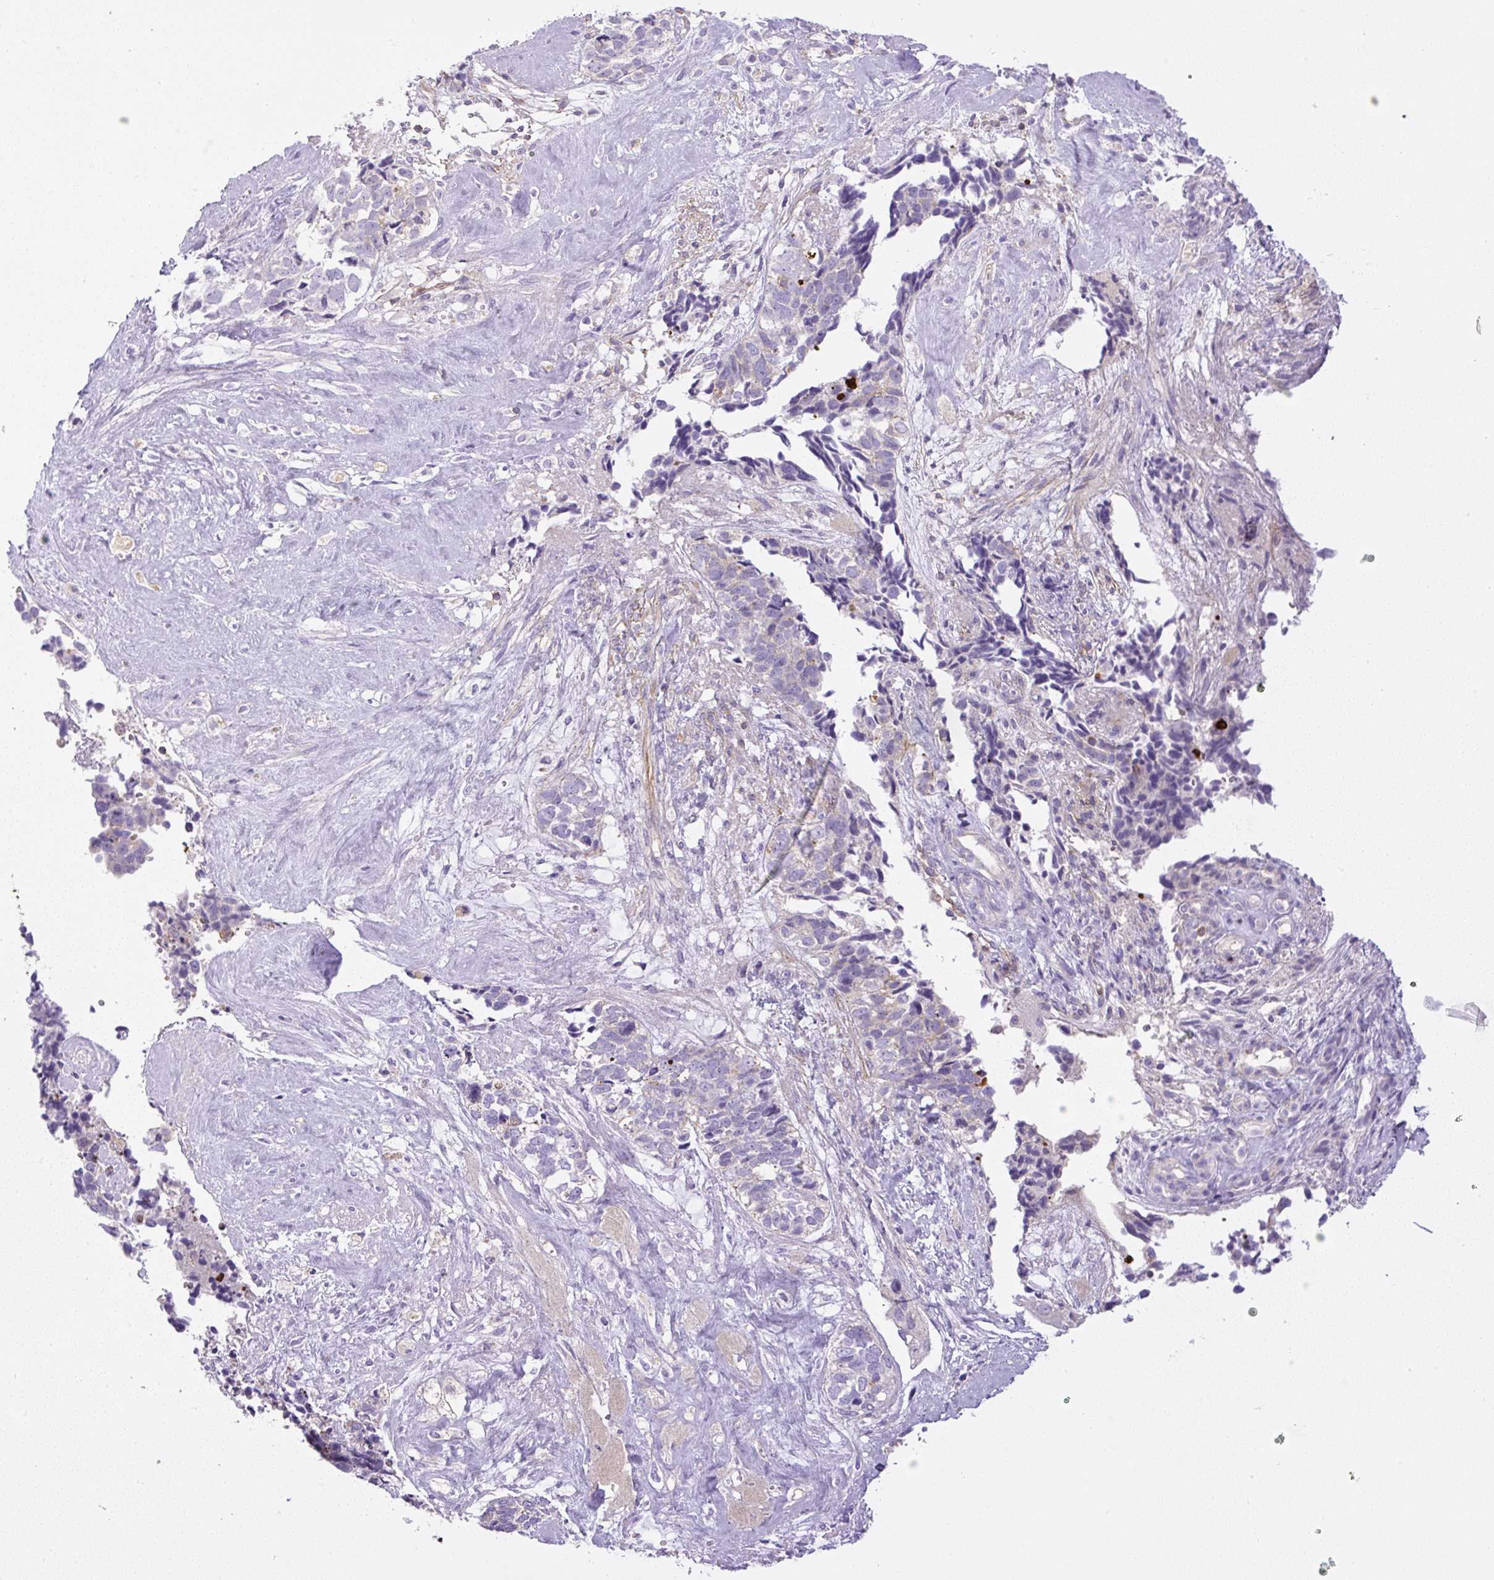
{"staining": {"intensity": "negative", "quantity": "none", "location": "none"}, "tissue": "cervical cancer", "cell_type": "Tumor cells", "image_type": "cancer", "snomed": [{"axis": "morphology", "description": "Squamous cell carcinoma, NOS"}, {"axis": "topography", "description": "Cervix"}], "caption": "Cervical squamous cell carcinoma stained for a protein using immunohistochemistry (IHC) shows no expression tumor cells.", "gene": "PIP5KL1", "patient": {"sex": "female", "age": 63}}